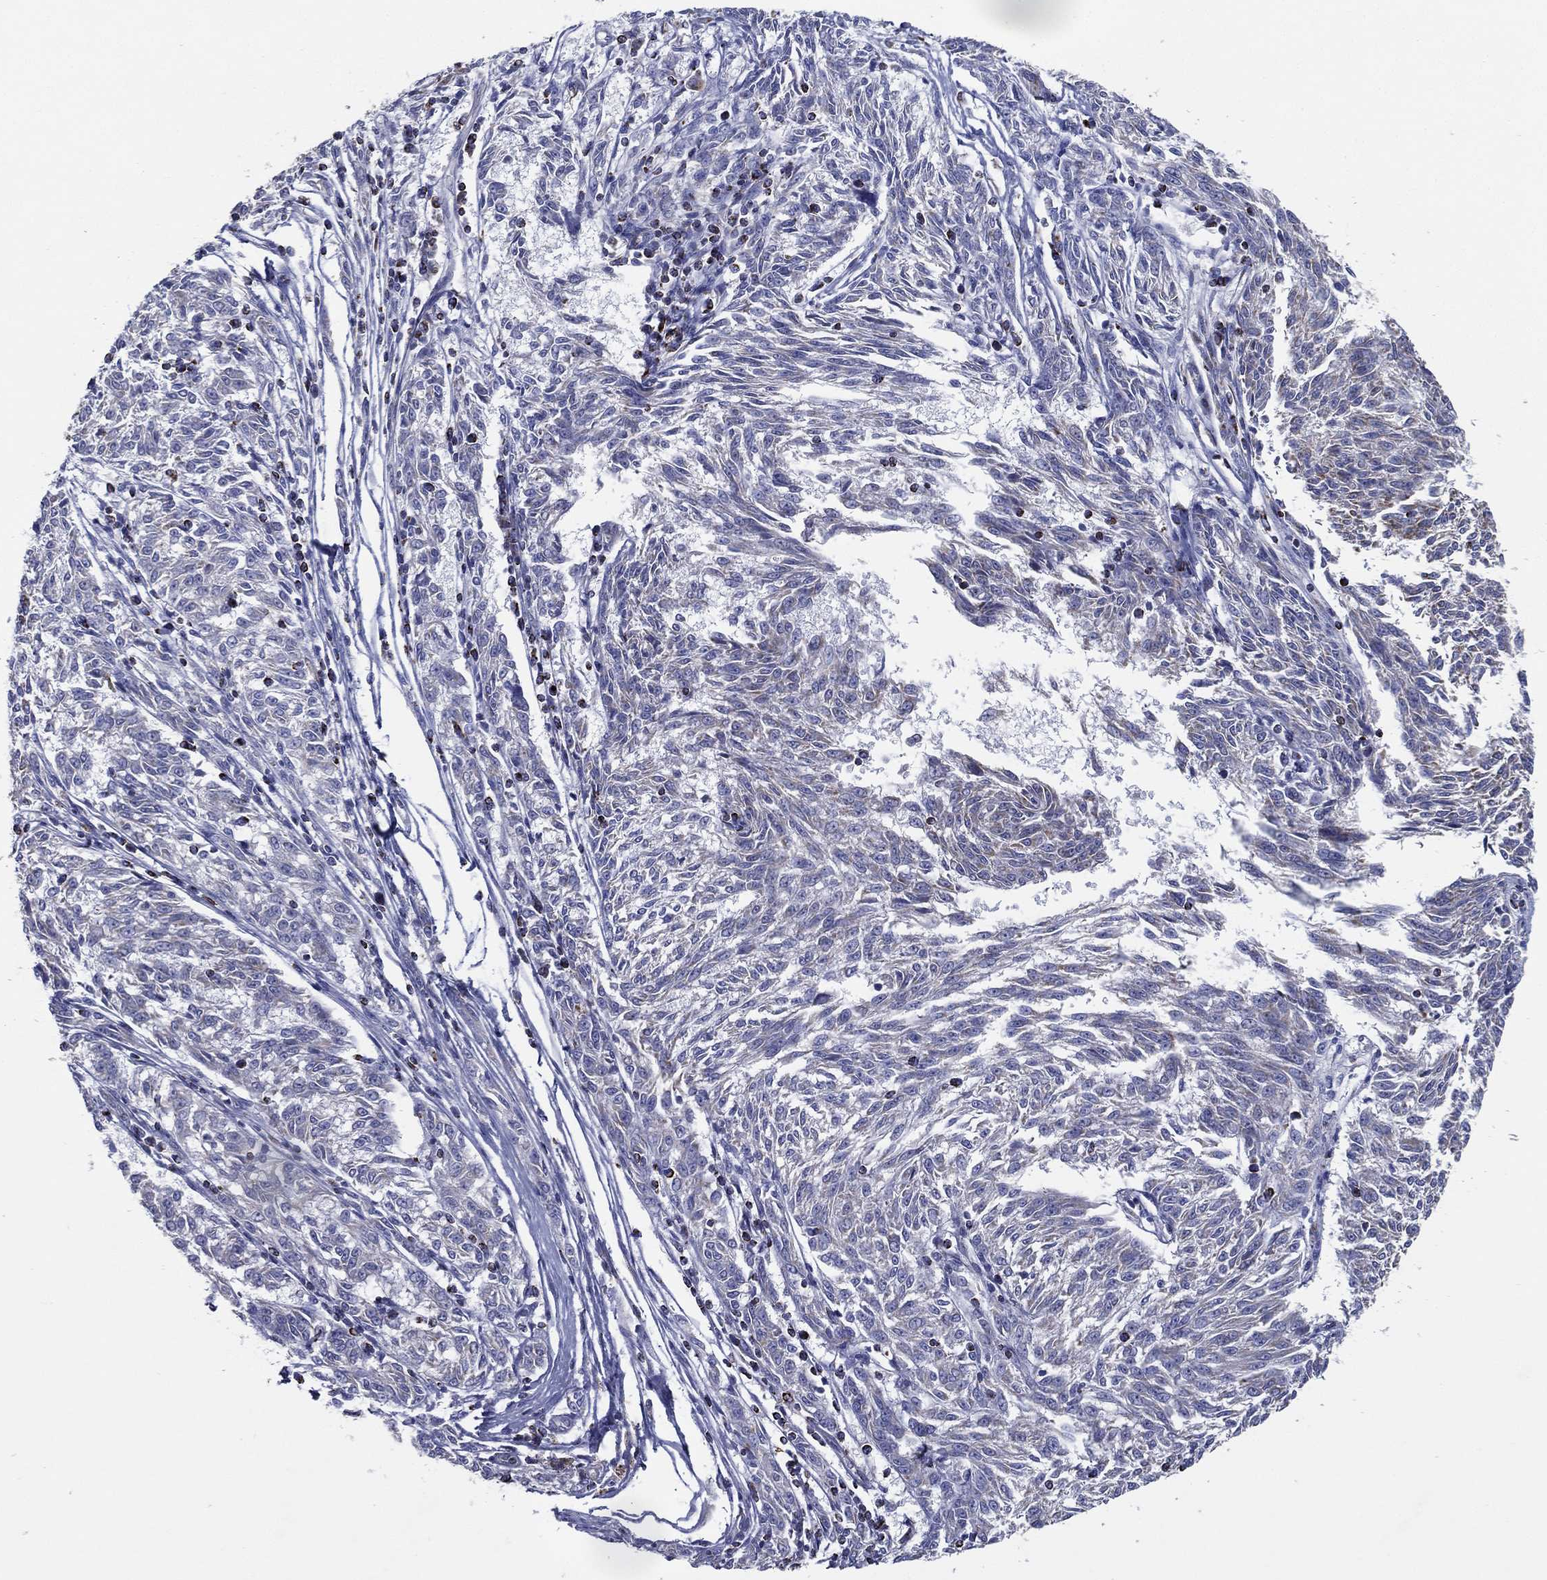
{"staining": {"intensity": "negative", "quantity": "none", "location": "none"}, "tissue": "melanoma", "cell_type": "Tumor cells", "image_type": "cancer", "snomed": [{"axis": "morphology", "description": "Malignant melanoma, NOS"}, {"axis": "topography", "description": "Skin"}], "caption": "Immunohistochemical staining of human malignant melanoma reveals no significant staining in tumor cells. The staining was performed using DAB (3,3'-diaminobenzidine) to visualize the protein expression in brown, while the nuclei were stained in blue with hematoxylin (Magnification: 20x).", "gene": "SFXN1", "patient": {"sex": "female", "age": 72}}